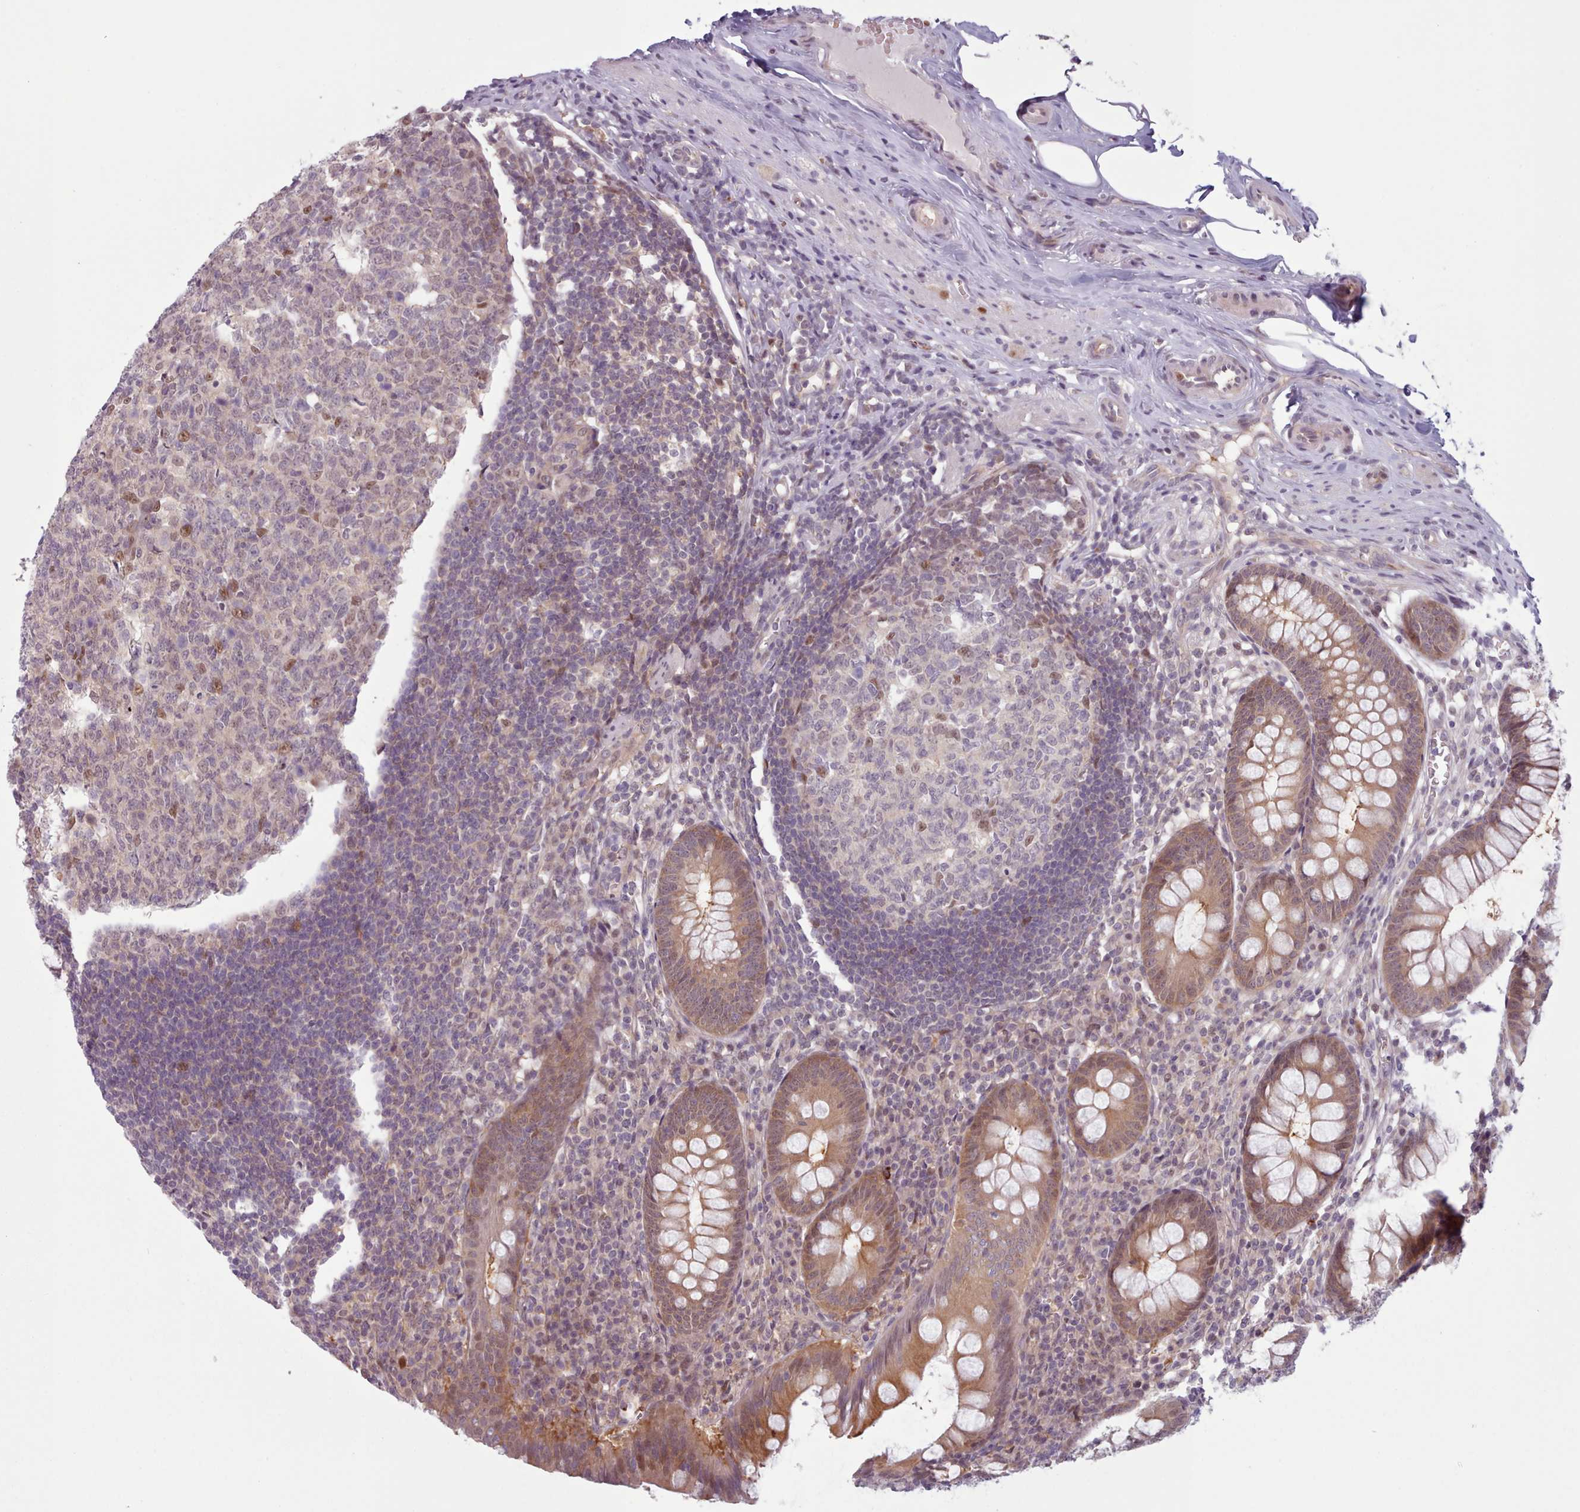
{"staining": {"intensity": "moderate", "quantity": ">75%", "location": "cytoplasmic/membranous,nuclear"}, "tissue": "appendix", "cell_type": "Glandular cells", "image_type": "normal", "snomed": [{"axis": "morphology", "description": "Normal tissue, NOS"}, {"axis": "topography", "description": "Appendix"}], "caption": "Immunohistochemical staining of benign human appendix shows moderate cytoplasmic/membranous,nuclear protein staining in approximately >75% of glandular cells.", "gene": "KBTBD6", "patient": {"sex": "male", "age": 56}}